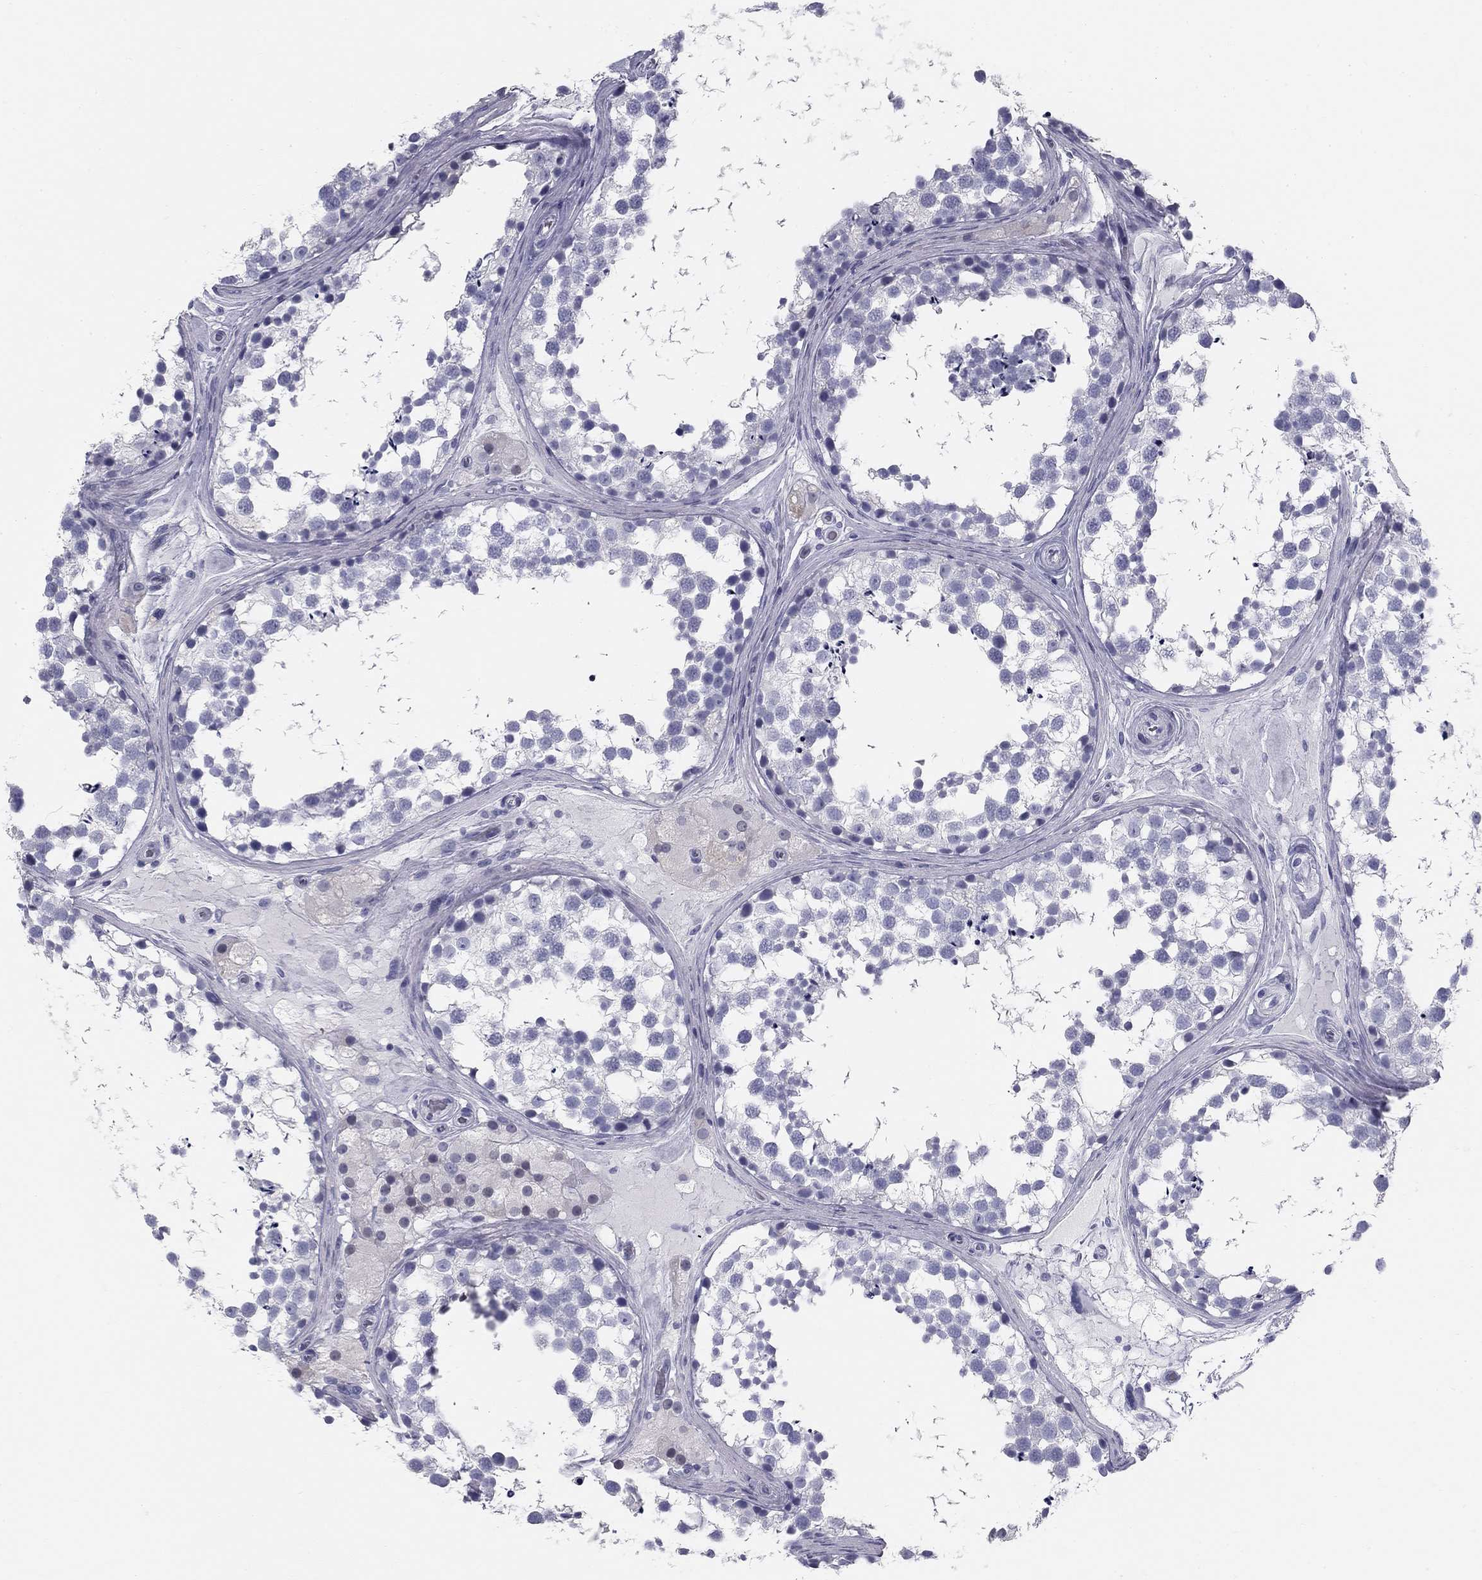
{"staining": {"intensity": "negative", "quantity": "none", "location": "none"}, "tissue": "testis", "cell_type": "Cells in seminiferous ducts", "image_type": "normal", "snomed": [{"axis": "morphology", "description": "Normal tissue, NOS"}, {"axis": "morphology", "description": "Seminoma, NOS"}, {"axis": "topography", "description": "Testis"}], "caption": "High magnification brightfield microscopy of unremarkable testis stained with DAB (3,3'-diaminobenzidine) (brown) and counterstained with hematoxylin (blue): cells in seminiferous ducts show no significant expression. Brightfield microscopy of immunohistochemistry stained with DAB (3,3'-diaminobenzidine) (brown) and hematoxylin (blue), captured at high magnification.", "gene": "SULT2B1", "patient": {"sex": "male", "age": 65}}